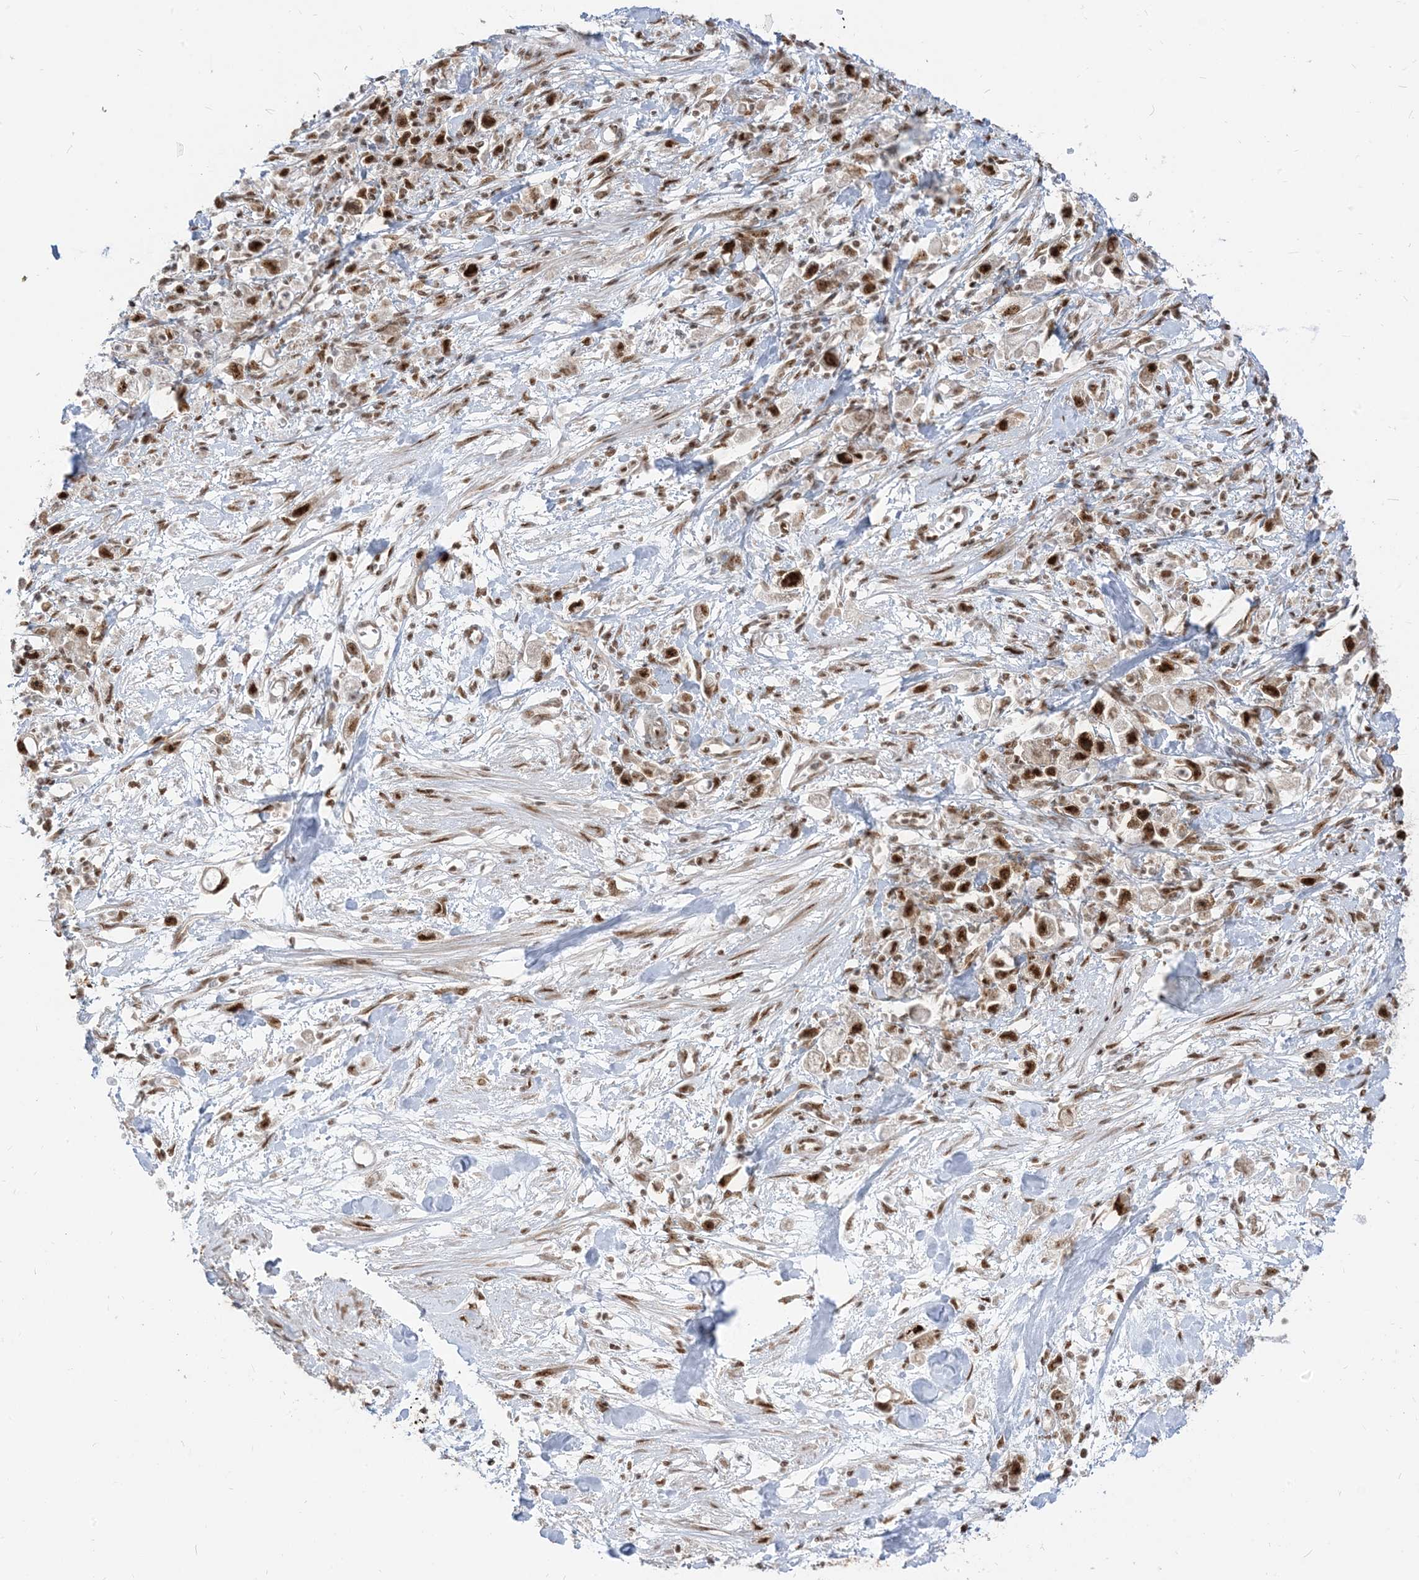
{"staining": {"intensity": "strong", "quantity": ">75%", "location": "nuclear"}, "tissue": "stomach cancer", "cell_type": "Tumor cells", "image_type": "cancer", "snomed": [{"axis": "morphology", "description": "Adenocarcinoma, NOS"}, {"axis": "topography", "description": "Stomach"}], "caption": "Human adenocarcinoma (stomach) stained with a protein marker exhibits strong staining in tumor cells.", "gene": "ARGLU1", "patient": {"sex": "female", "age": 59}}